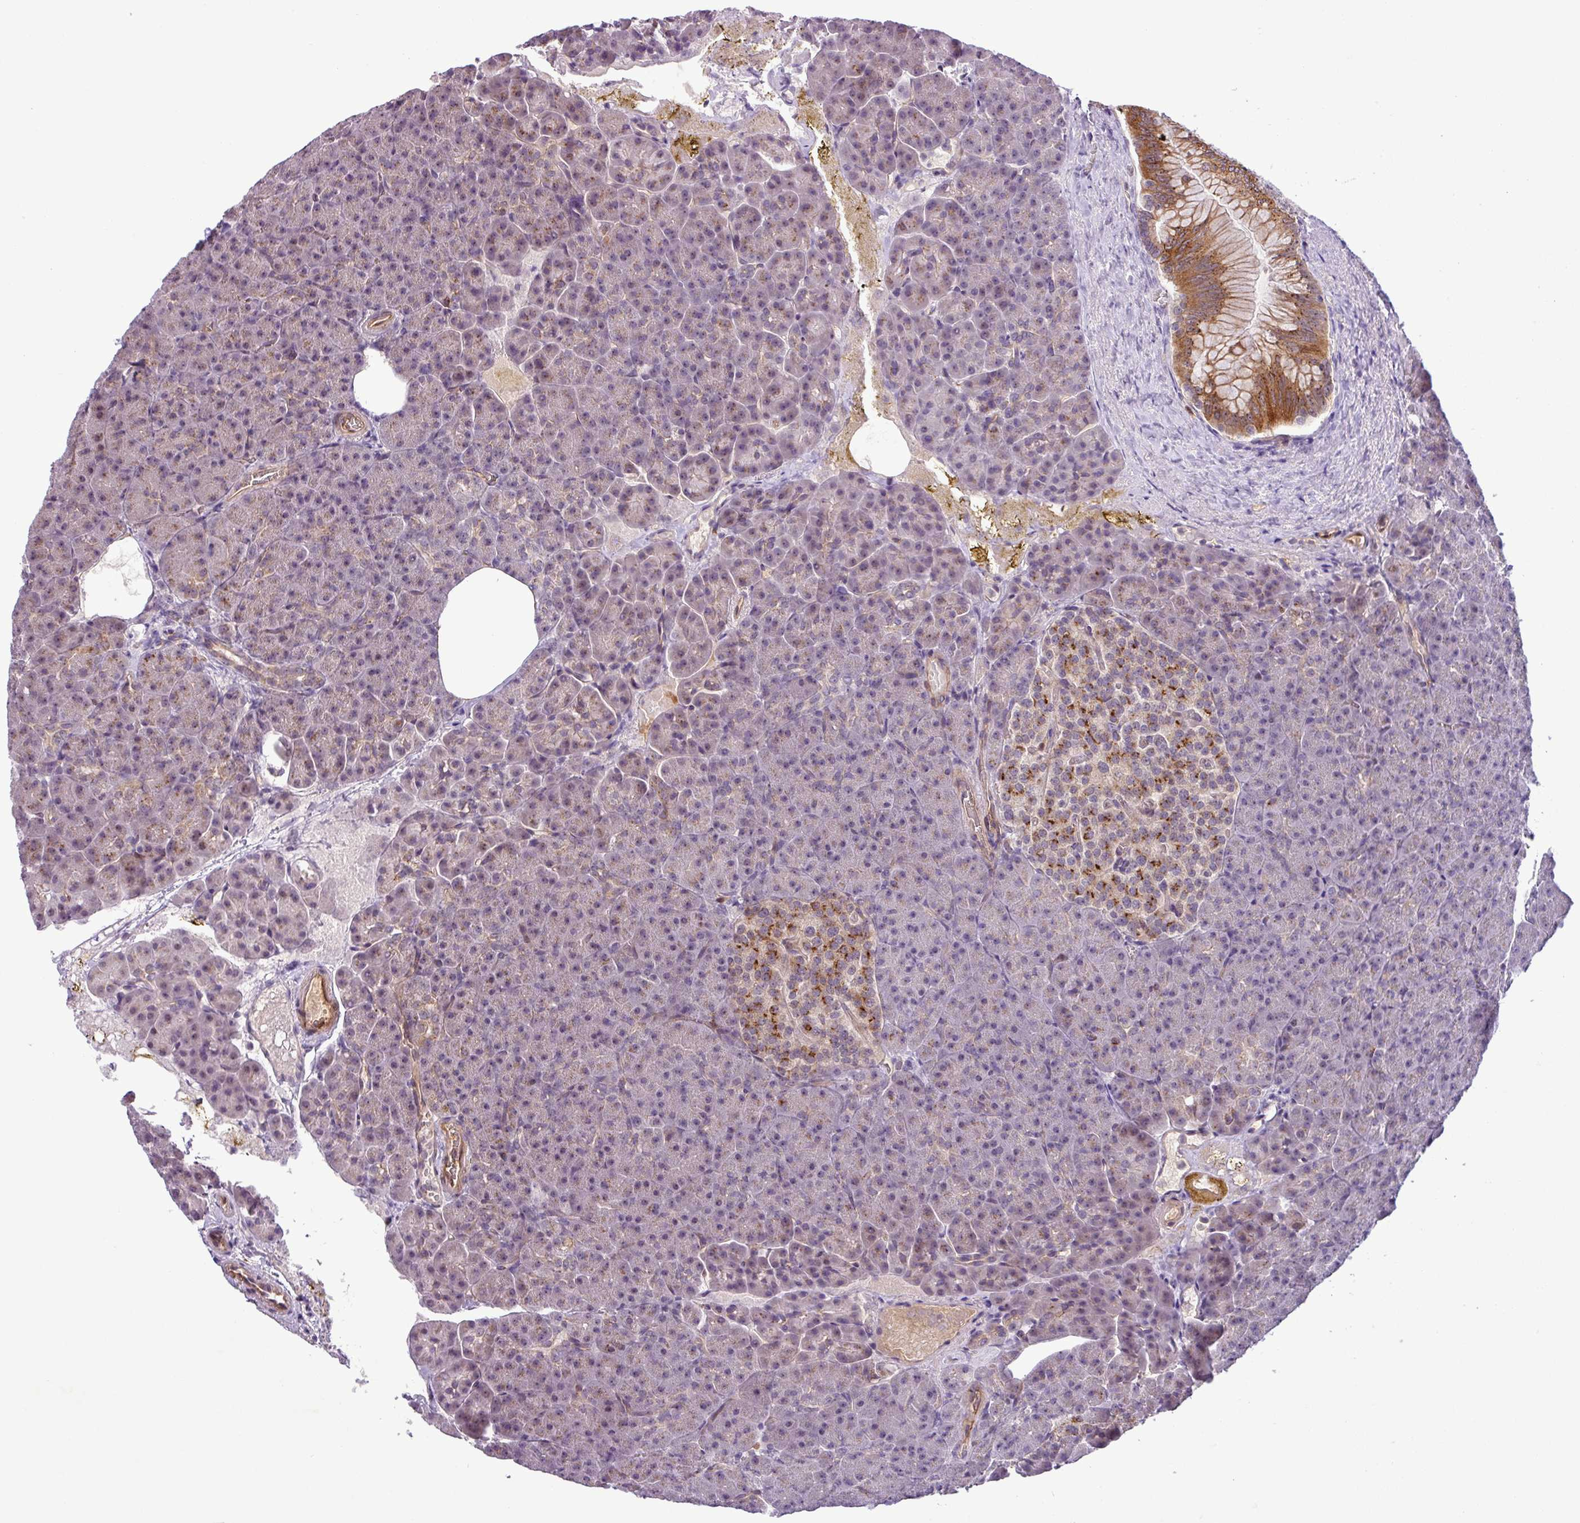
{"staining": {"intensity": "moderate", "quantity": "<25%", "location": "cytoplasmic/membranous"}, "tissue": "pancreas", "cell_type": "Exocrine glandular cells", "image_type": "normal", "snomed": [{"axis": "morphology", "description": "Normal tissue, NOS"}, {"axis": "topography", "description": "Pancreas"}], "caption": "High-magnification brightfield microscopy of benign pancreas stained with DAB (brown) and counterstained with hematoxylin (blue). exocrine glandular cells exhibit moderate cytoplasmic/membranous positivity is identified in approximately<25% of cells.", "gene": "PCDH1", "patient": {"sex": "female", "age": 74}}